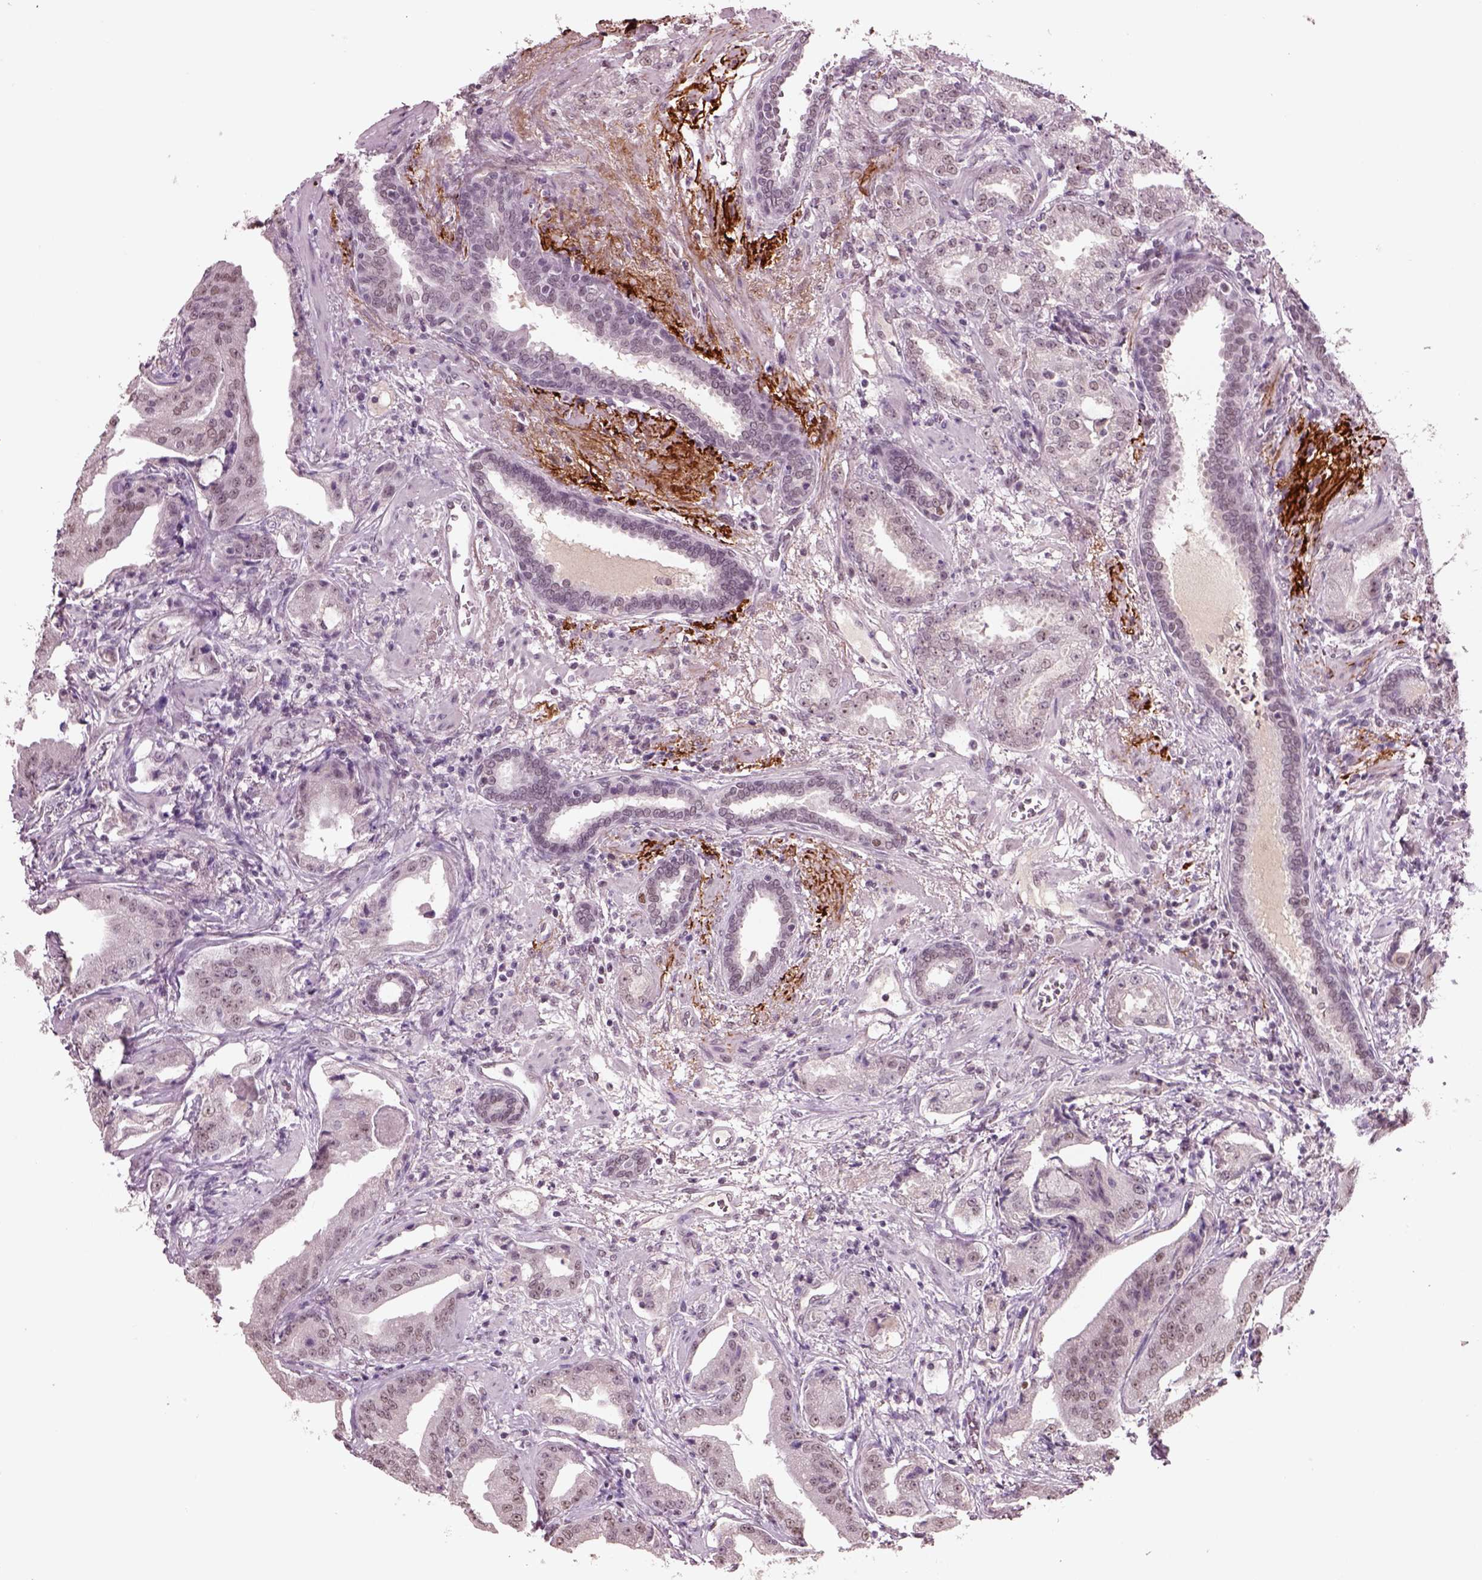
{"staining": {"intensity": "moderate", "quantity": ">75%", "location": "nuclear"}, "tissue": "prostate cancer", "cell_type": "Tumor cells", "image_type": "cancer", "snomed": [{"axis": "morphology", "description": "Adenocarcinoma, Low grade"}, {"axis": "topography", "description": "Prostate"}], "caption": "High-magnification brightfield microscopy of prostate cancer (low-grade adenocarcinoma) stained with DAB (3,3'-diaminobenzidine) (brown) and counterstained with hematoxylin (blue). tumor cells exhibit moderate nuclear positivity is identified in approximately>75% of cells.", "gene": "SEPHS1", "patient": {"sex": "male", "age": 62}}